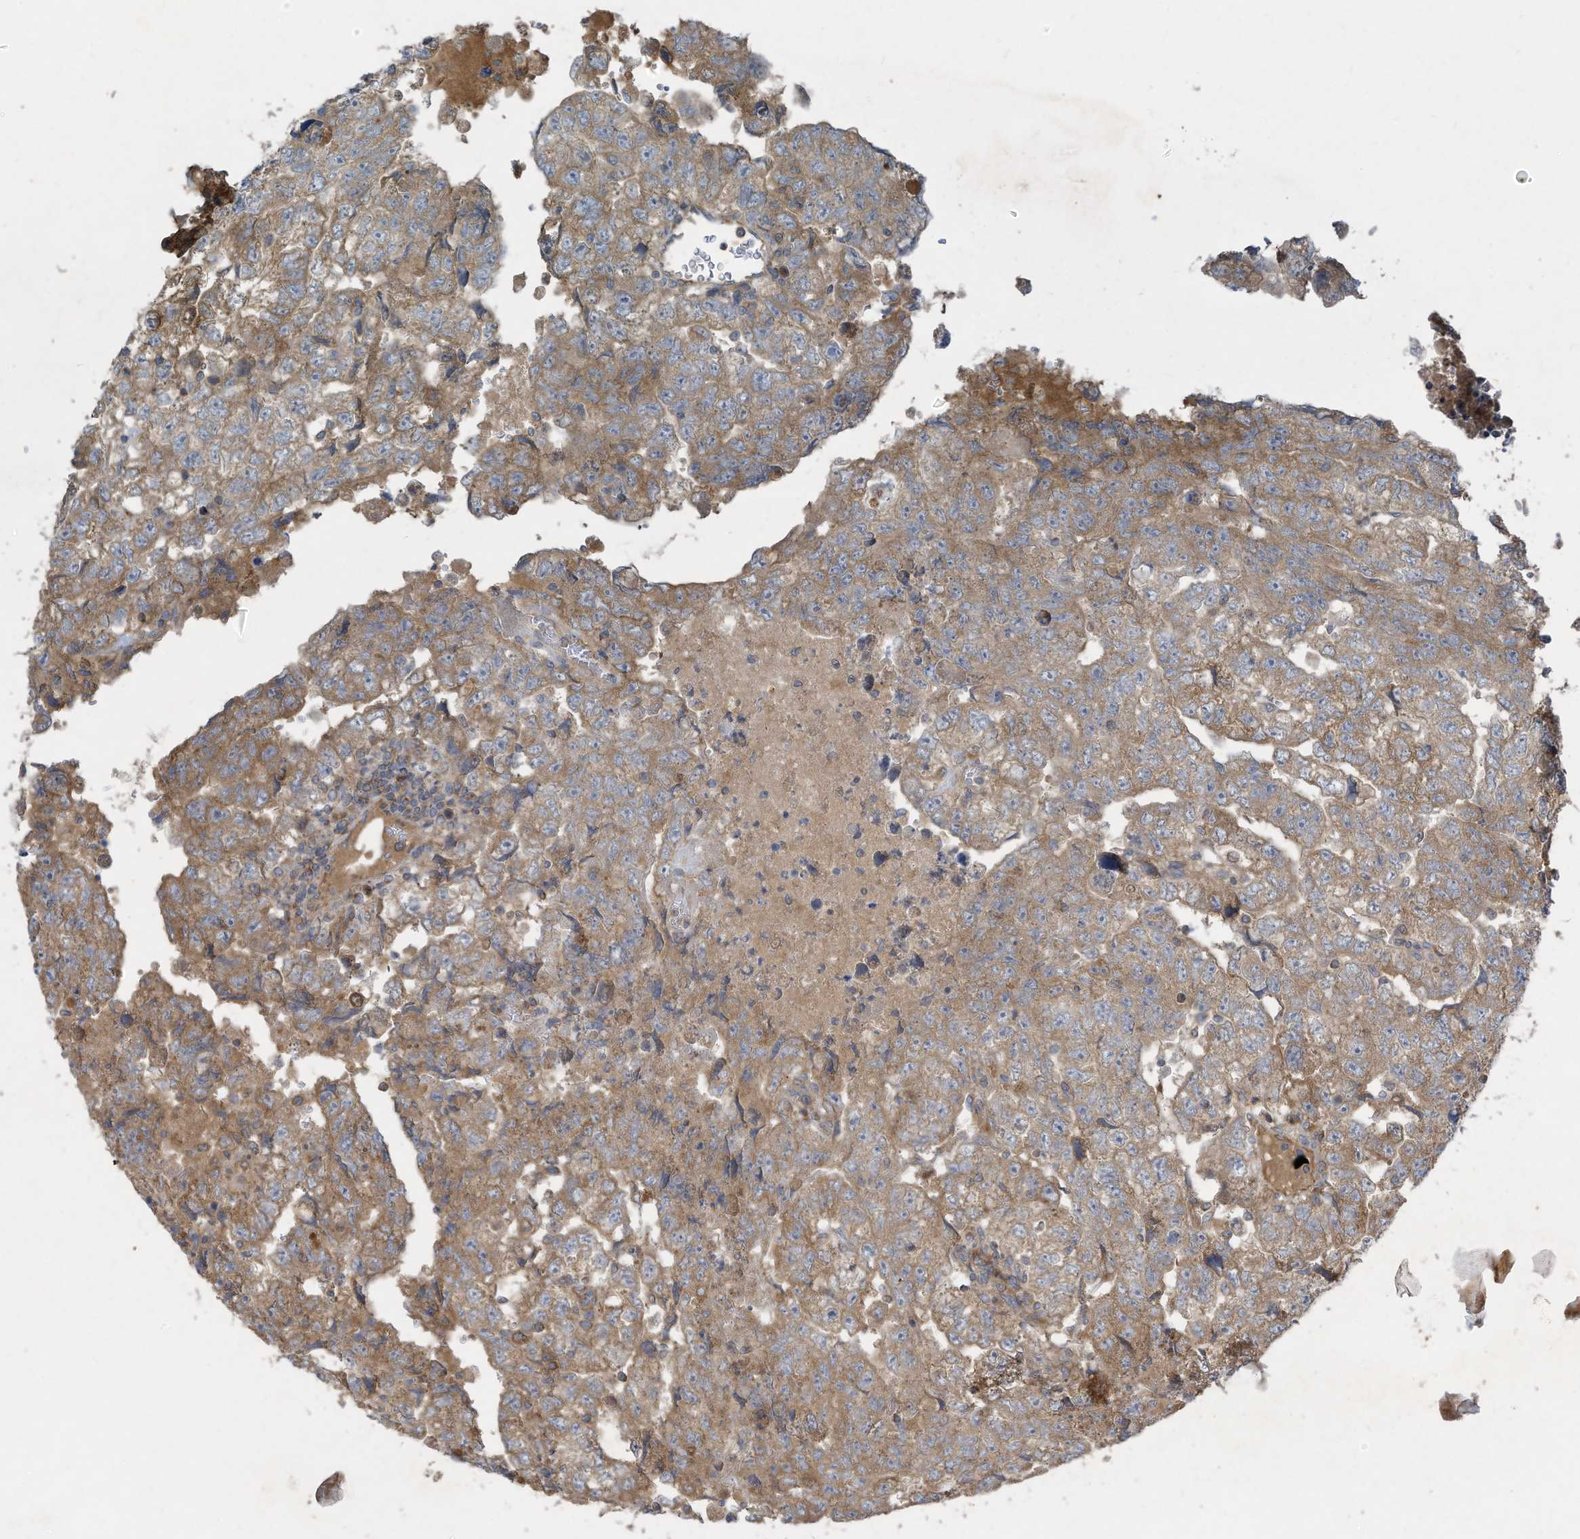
{"staining": {"intensity": "moderate", "quantity": ">75%", "location": "cytoplasmic/membranous"}, "tissue": "testis cancer", "cell_type": "Tumor cells", "image_type": "cancer", "snomed": [{"axis": "morphology", "description": "Carcinoma, Embryonal, NOS"}, {"axis": "topography", "description": "Testis"}], "caption": "Protein staining of embryonal carcinoma (testis) tissue shows moderate cytoplasmic/membranous expression in approximately >75% of tumor cells.", "gene": "SYNJ2", "patient": {"sex": "male", "age": 36}}